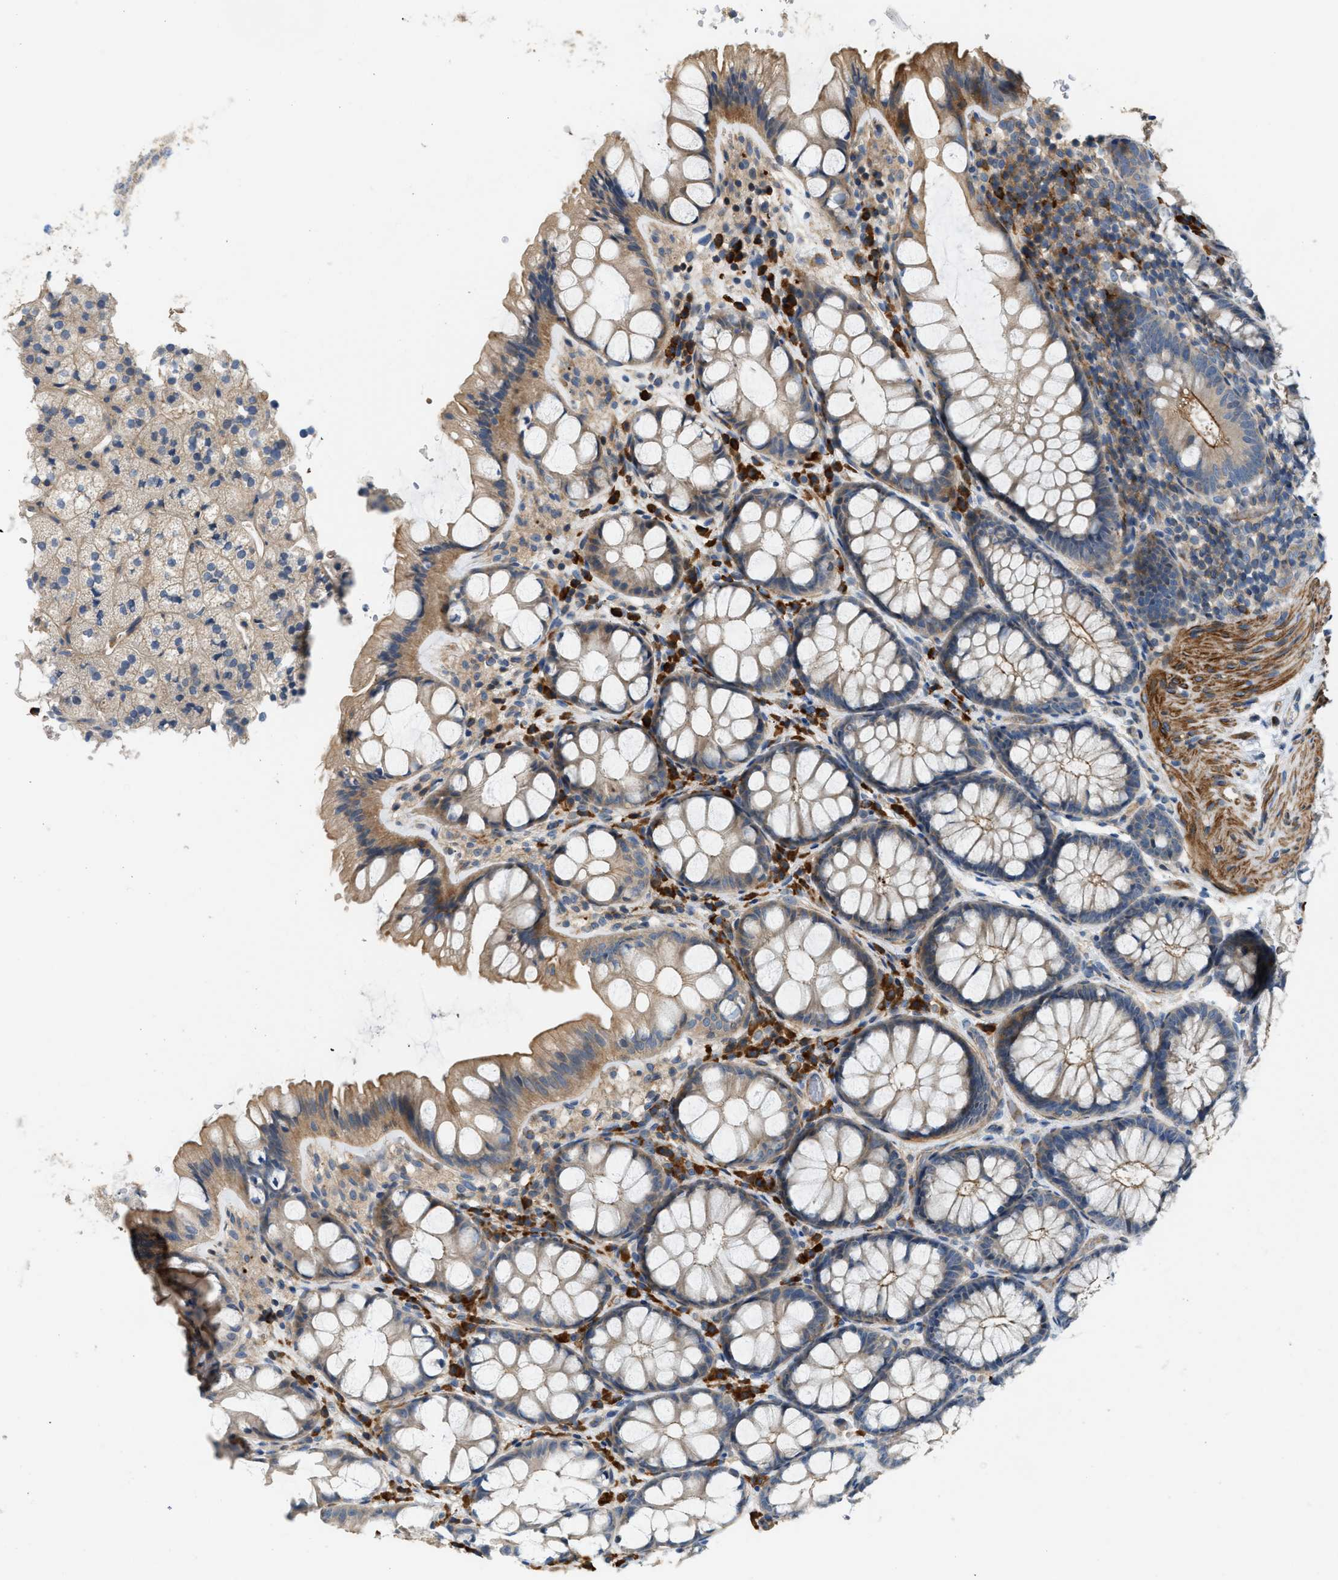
{"staining": {"intensity": "moderate", "quantity": ">75%", "location": "cytoplasmic/membranous"}, "tissue": "colon", "cell_type": "Endothelial cells", "image_type": "normal", "snomed": [{"axis": "morphology", "description": "Normal tissue, NOS"}, {"axis": "topography", "description": "Colon"}], "caption": "High-power microscopy captured an immunohistochemistry histopathology image of benign colon, revealing moderate cytoplasmic/membranous positivity in about >75% of endothelial cells. (Stains: DAB in brown, nuclei in blue, Microscopy: brightfield microscopy at high magnification).", "gene": "BTN3A2", "patient": {"sex": "male", "age": 47}}